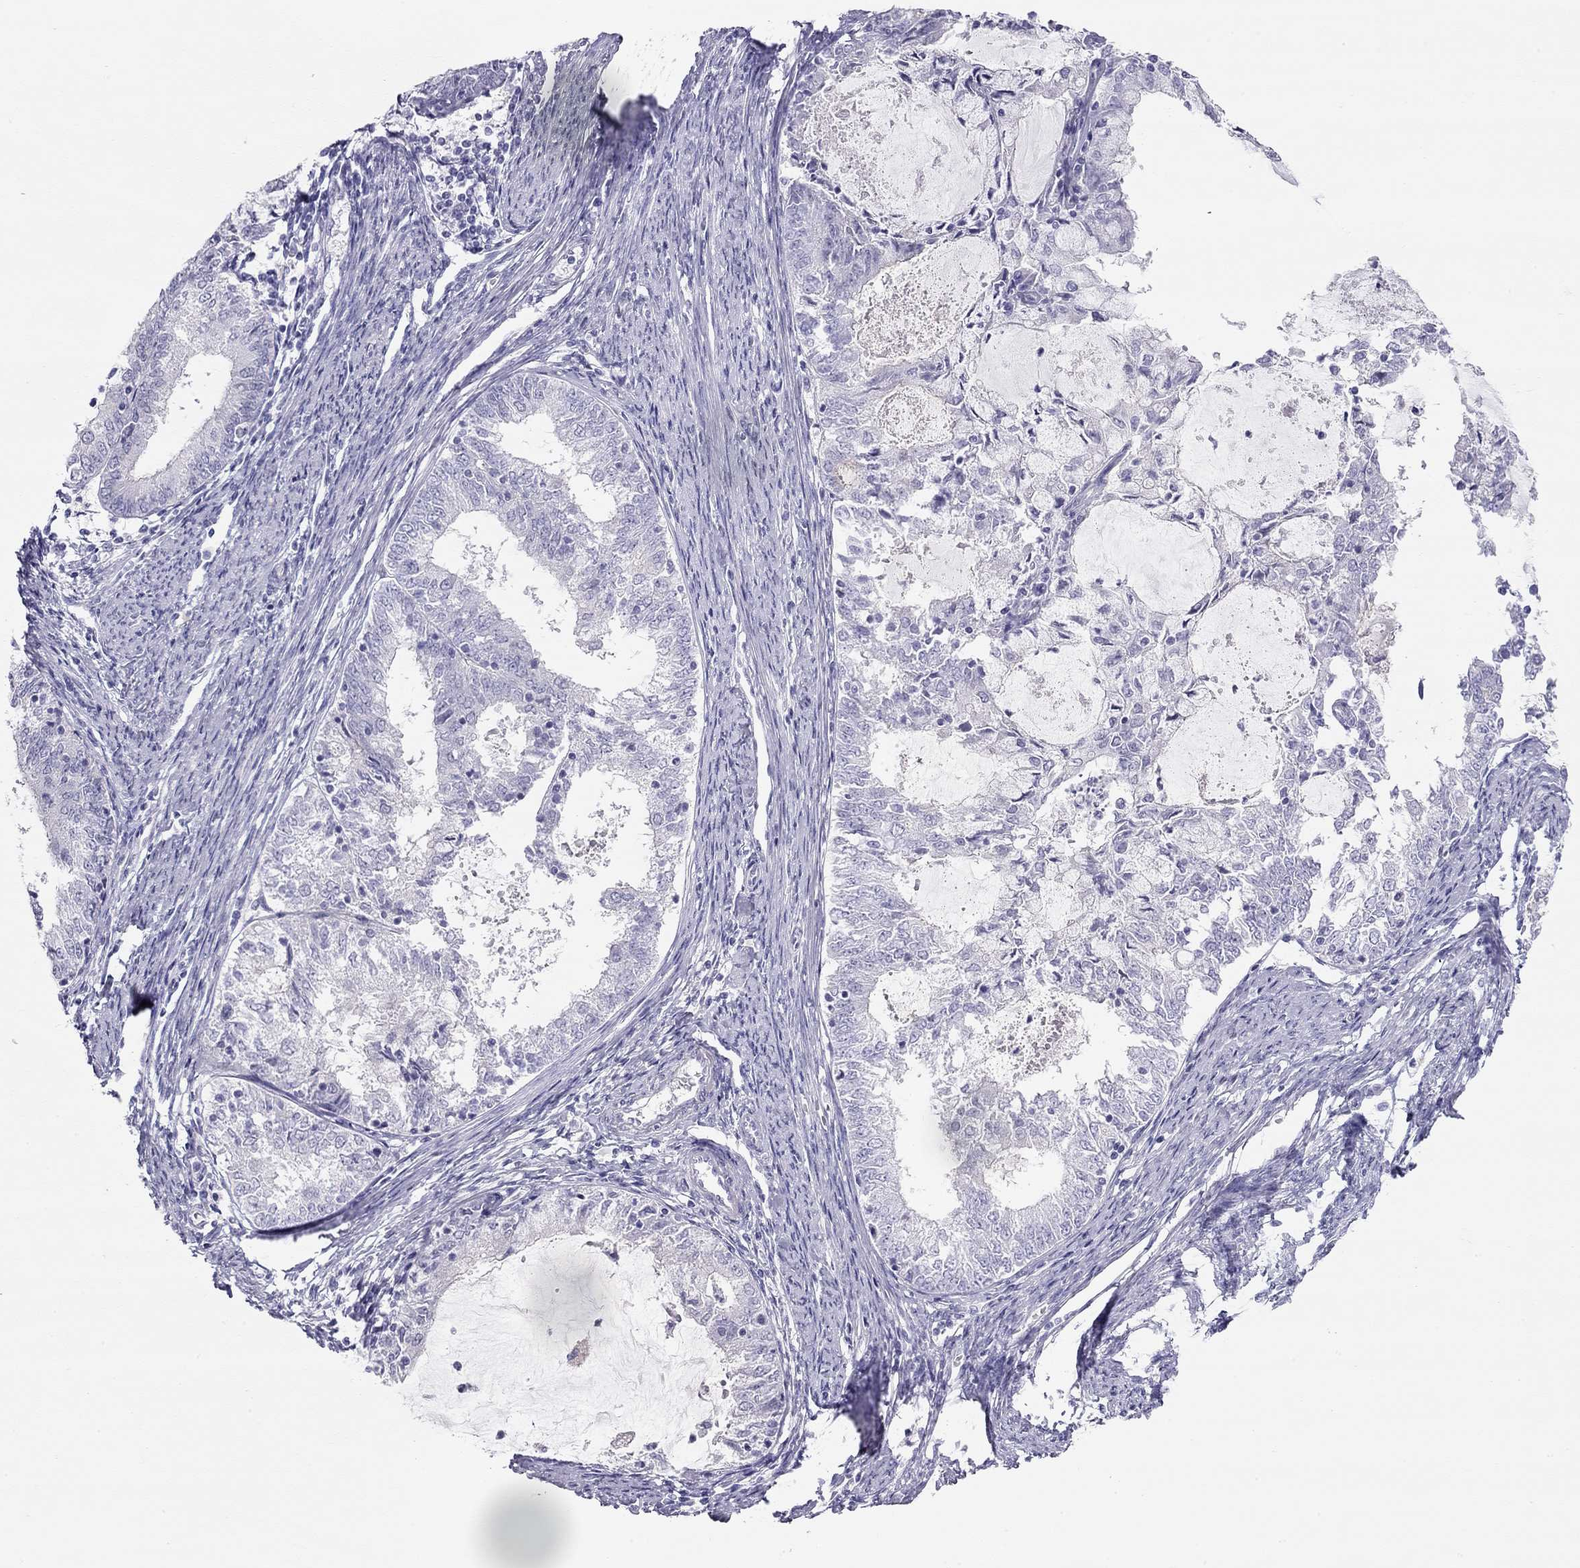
{"staining": {"intensity": "negative", "quantity": "none", "location": "none"}, "tissue": "endometrial cancer", "cell_type": "Tumor cells", "image_type": "cancer", "snomed": [{"axis": "morphology", "description": "Adenocarcinoma, NOS"}, {"axis": "topography", "description": "Endometrium"}], "caption": "Photomicrograph shows no significant protein staining in tumor cells of endometrial cancer (adenocarcinoma).", "gene": "KCNV2", "patient": {"sex": "female", "age": 57}}